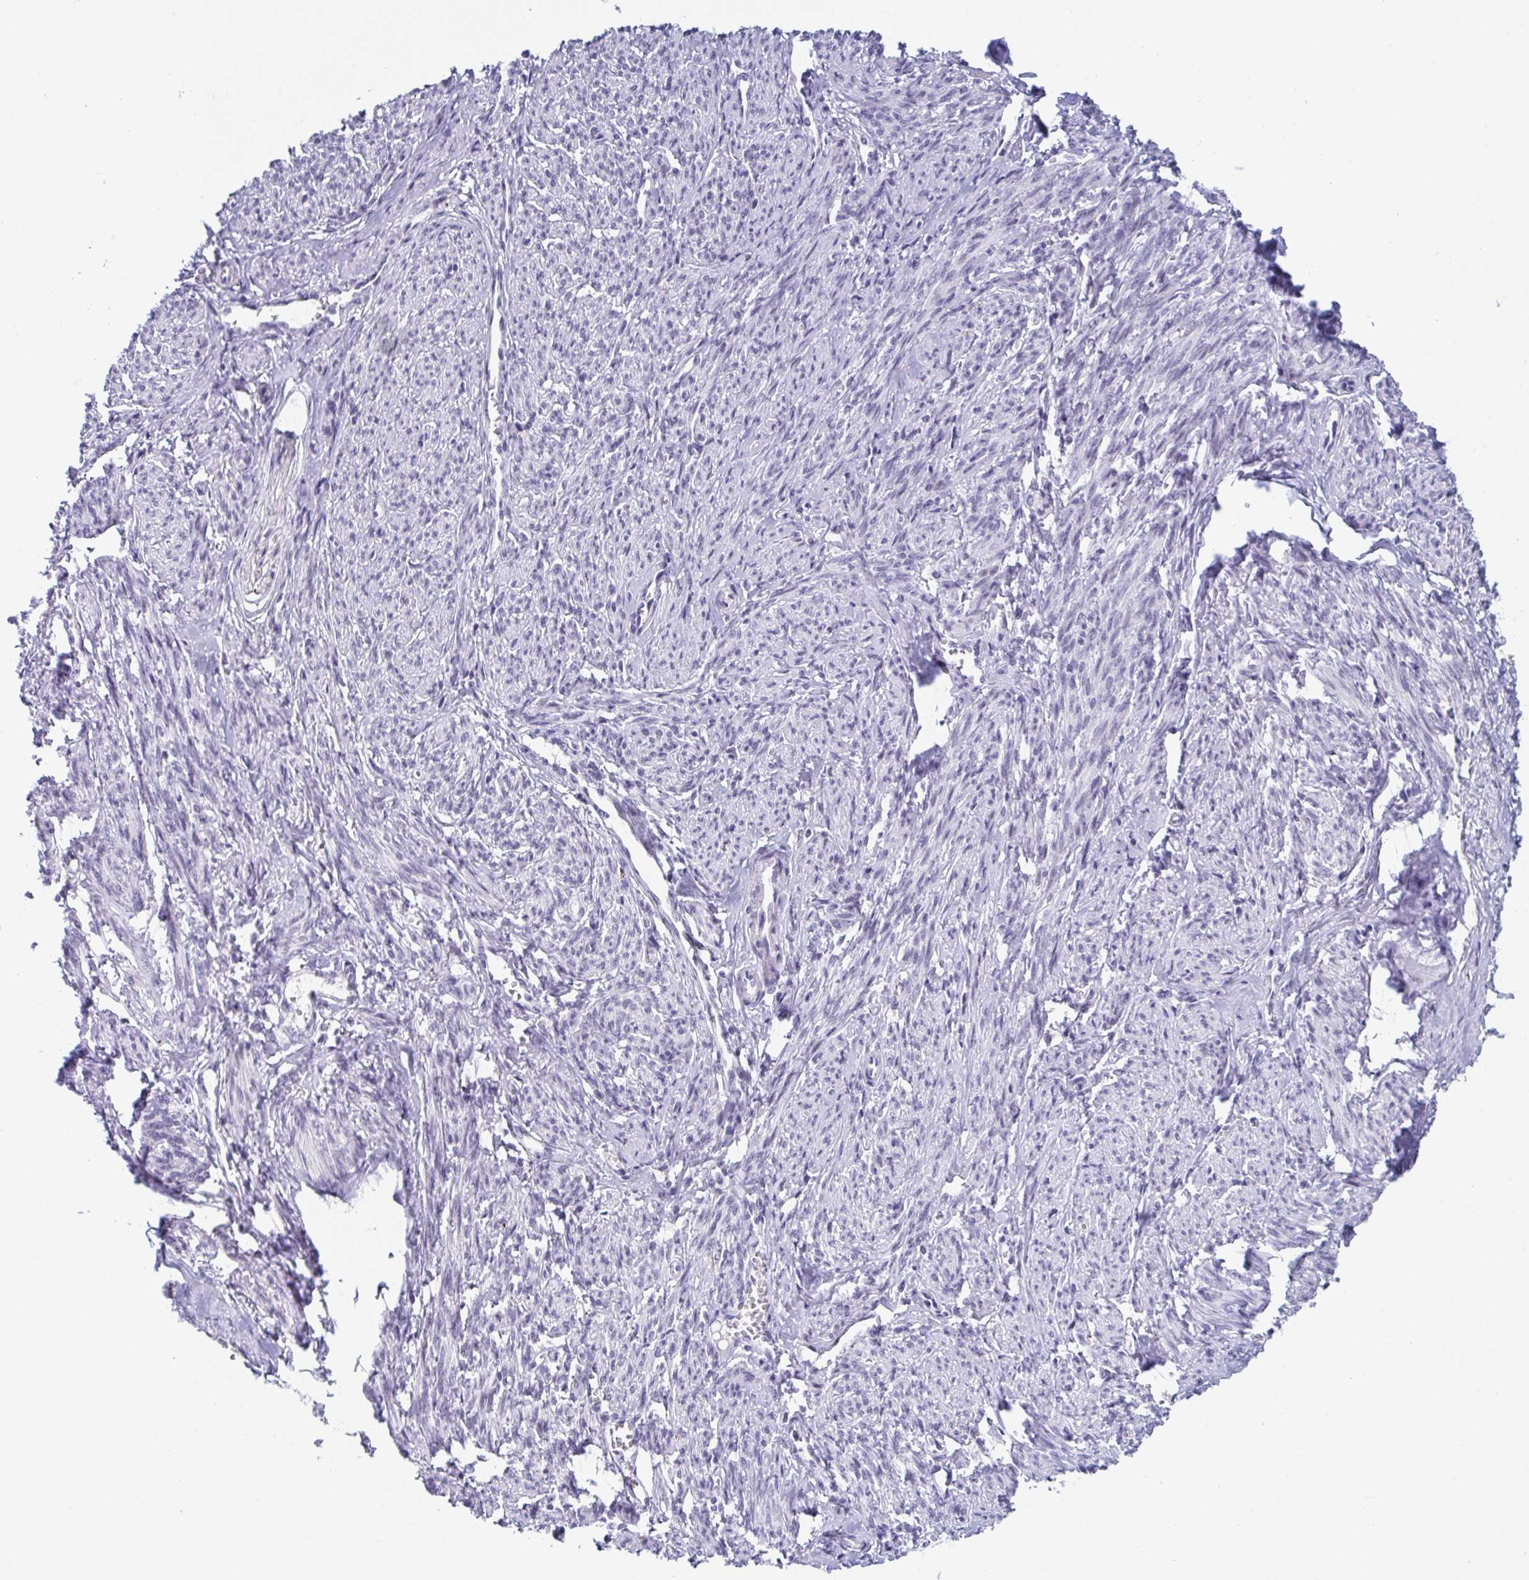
{"staining": {"intensity": "negative", "quantity": "none", "location": "none"}, "tissue": "smooth muscle", "cell_type": "Smooth muscle cells", "image_type": "normal", "snomed": [{"axis": "morphology", "description": "Normal tissue, NOS"}, {"axis": "topography", "description": "Smooth muscle"}], "caption": "Histopathology image shows no significant protein positivity in smooth muscle cells of normal smooth muscle. The staining was performed using DAB to visualize the protein expression in brown, while the nuclei were stained in blue with hematoxylin (Magnification: 20x).", "gene": "WDR72", "patient": {"sex": "female", "age": 65}}